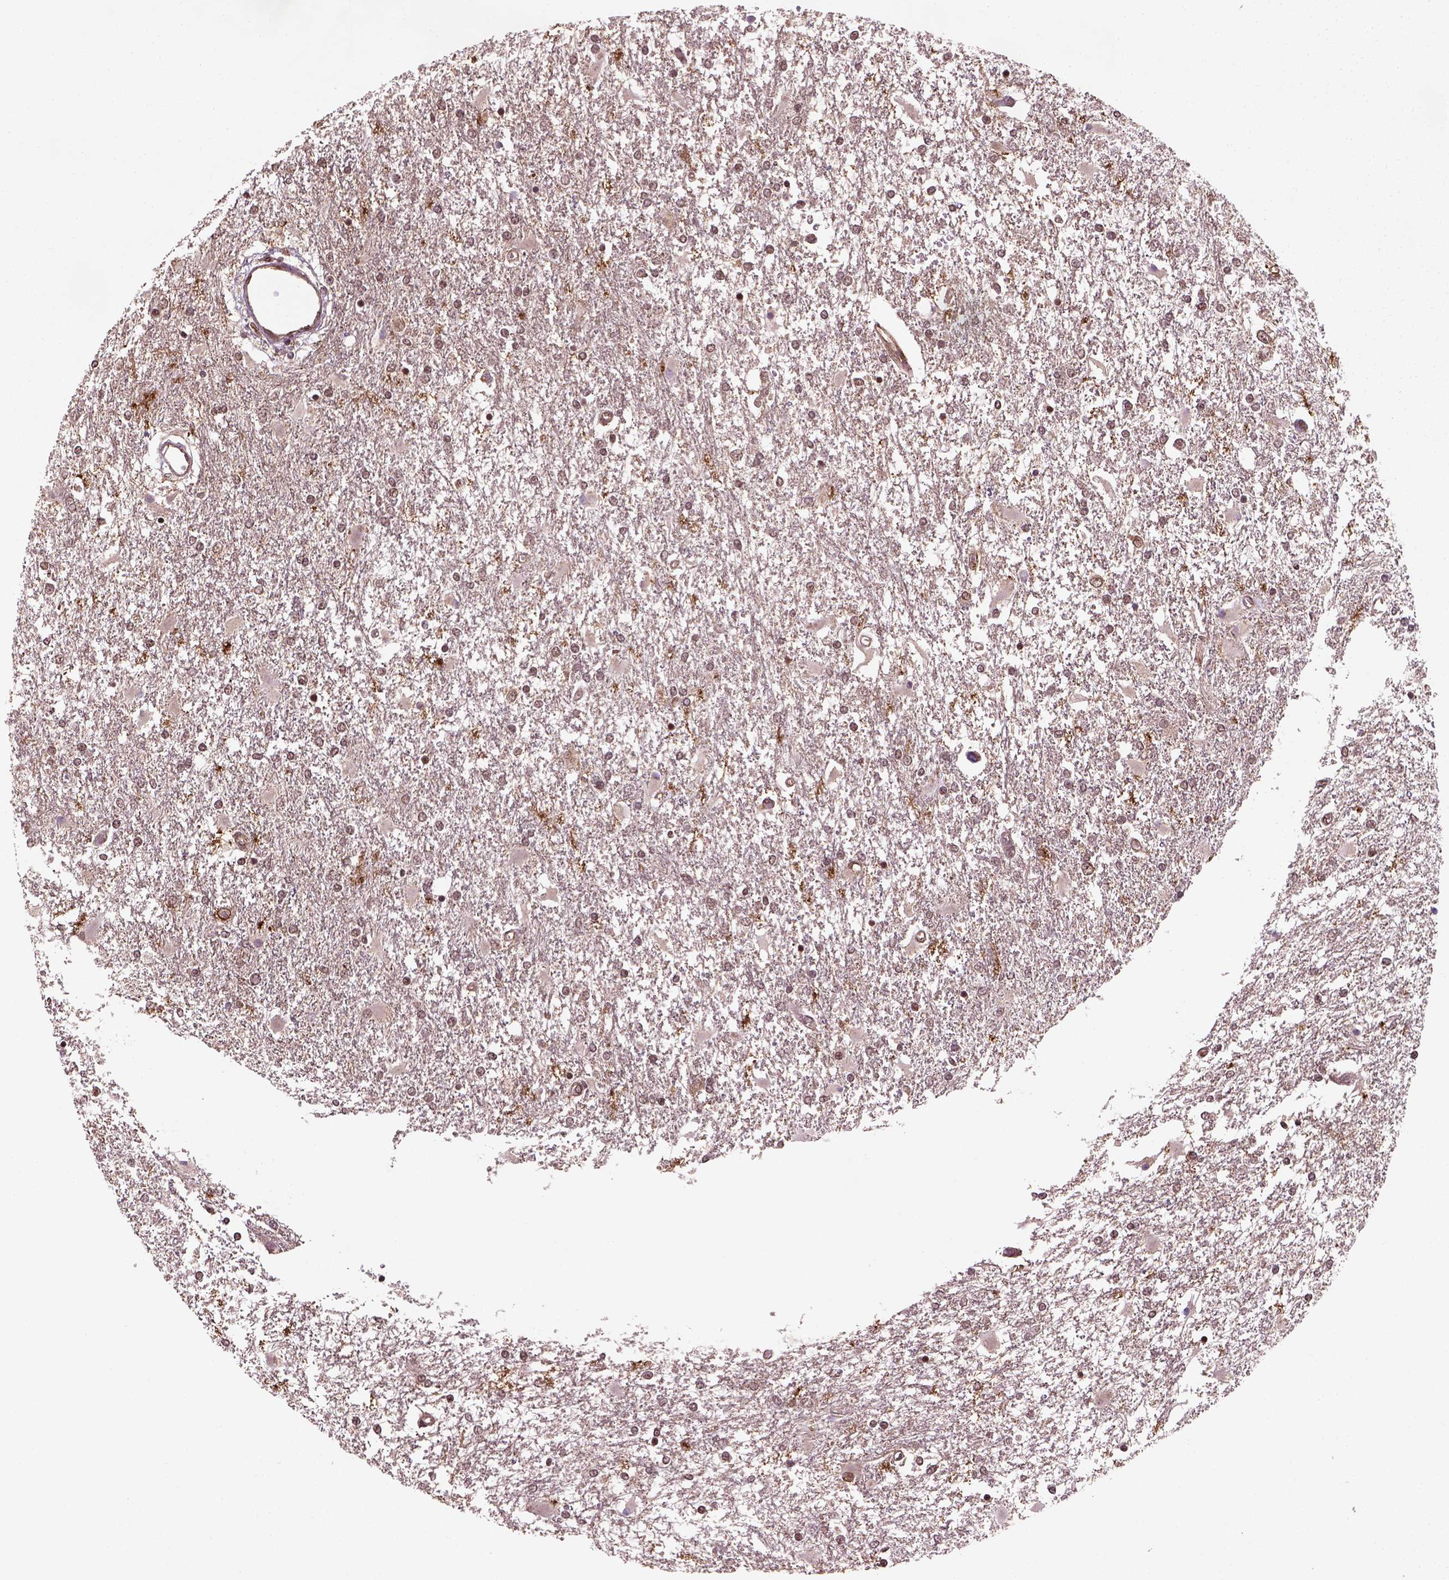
{"staining": {"intensity": "moderate", "quantity": "<25%", "location": "nuclear"}, "tissue": "glioma", "cell_type": "Tumor cells", "image_type": "cancer", "snomed": [{"axis": "morphology", "description": "Glioma, malignant, High grade"}, {"axis": "topography", "description": "Cerebral cortex"}], "caption": "Glioma stained with a protein marker demonstrates moderate staining in tumor cells.", "gene": "NUDT9", "patient": {"sex": "male", "age": 79}}